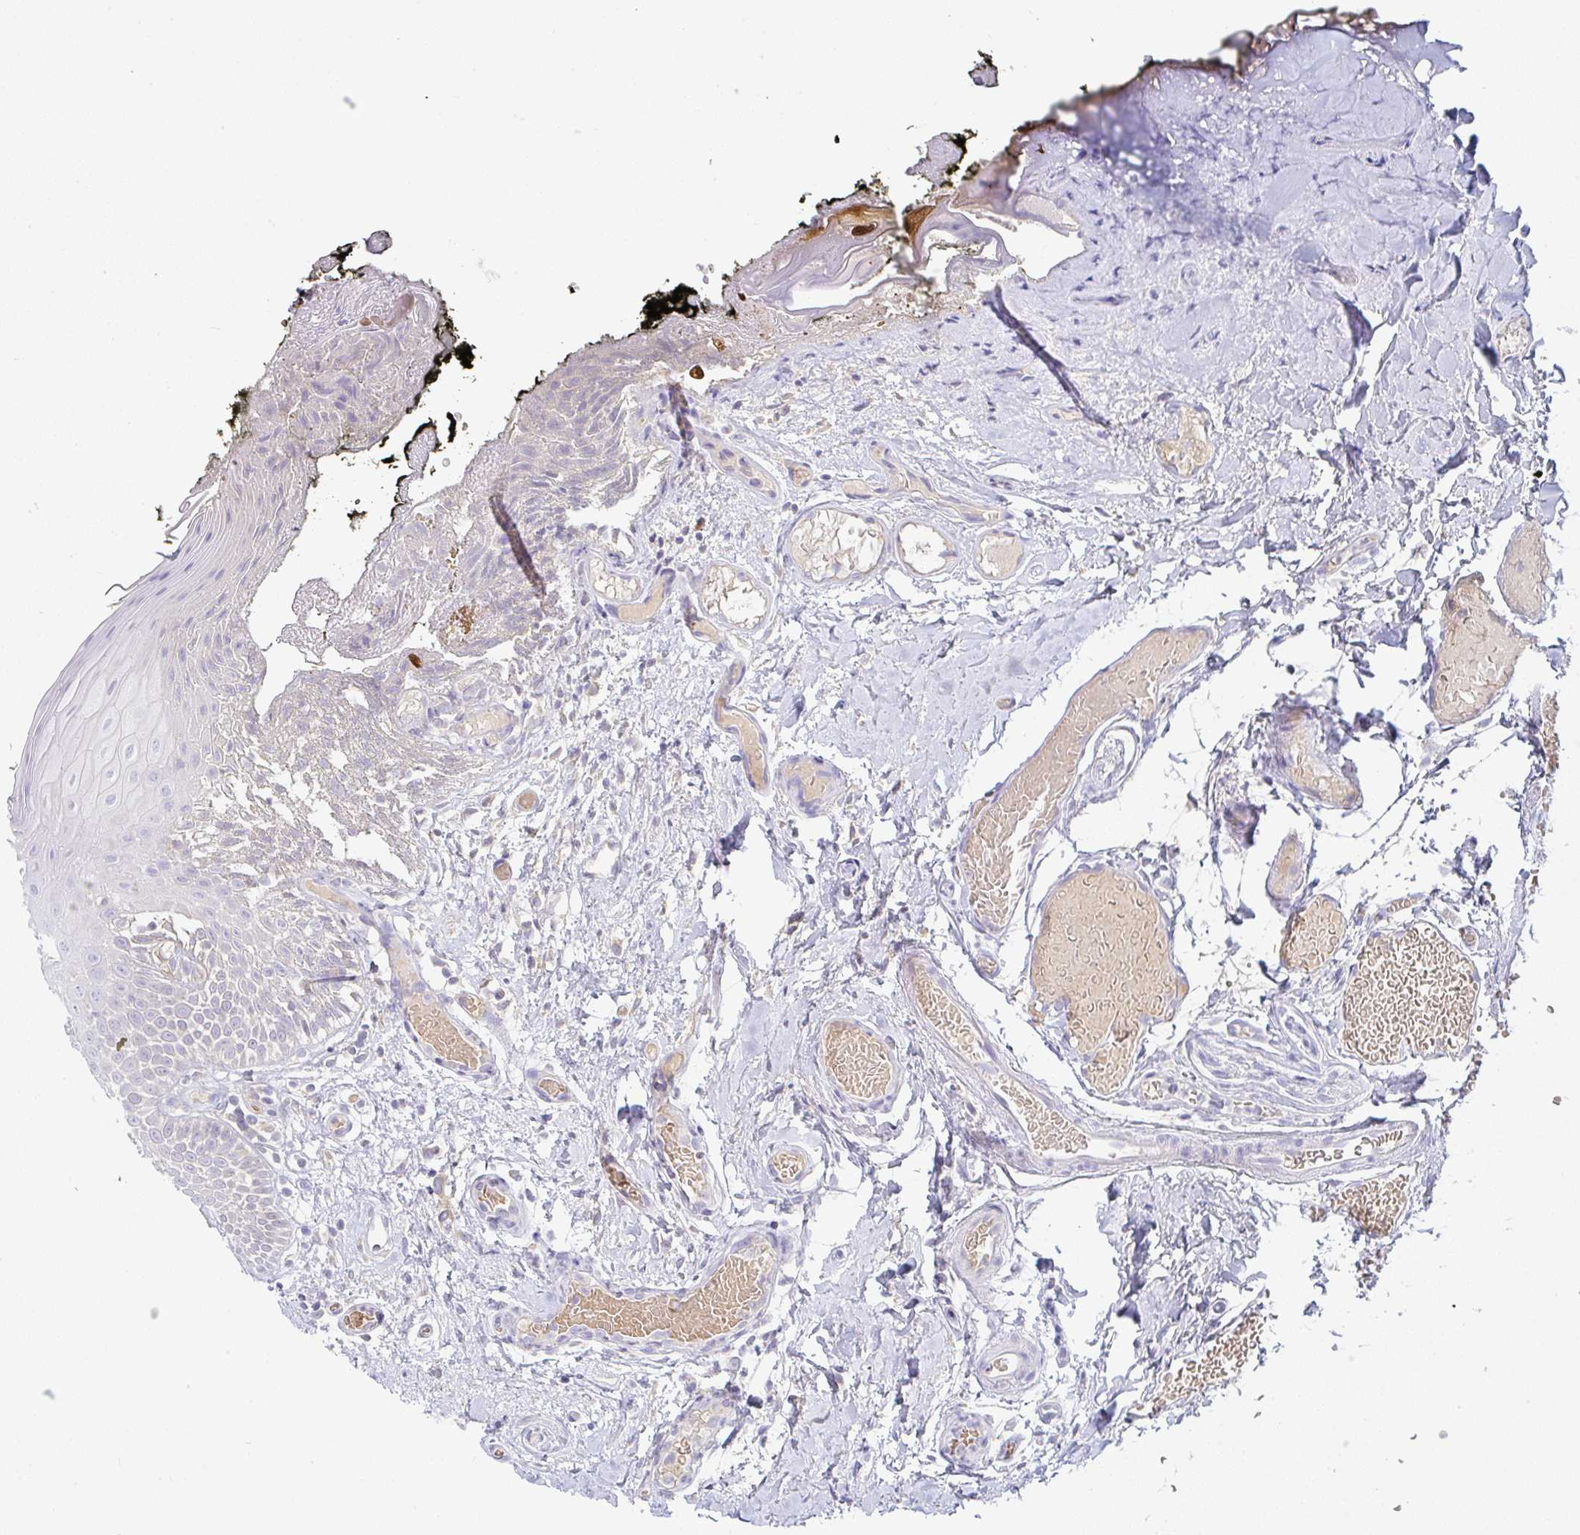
{"staining": {"intensity": "weak", "quantity": "<25%", "location": "cytoplasmic/membranous"}, "tissue": "oral mucosa", "cell_type": "Squamous epithelial cells", "image_type": "normal", "snomed": [{"axis": "morphology", "description": "Normal tissue, NOS"}, {"axis": "morphology", "description": "Squamous cell carcinoma, NOS"}, {"axis": "topography", "description": "Oral tissue"}, {"axis": "topography", "description": "Tounge, NOS"}, {"axis": "topography", "description": "Head-Neck"}], "caption": "This photomicrograph is of normal oral mucosa stained with IHC to label a protein in brown with the nuclei are counter-stained blue. There is no staining in squamous epithelial cells. The staining is performed using DAB (3,3'-diaminobenzidine) brown chromogen with nuclei counter-stained in using hematoxylin.", "gene": "DERL2", "patient": {"sex": "male", "age": 76}}